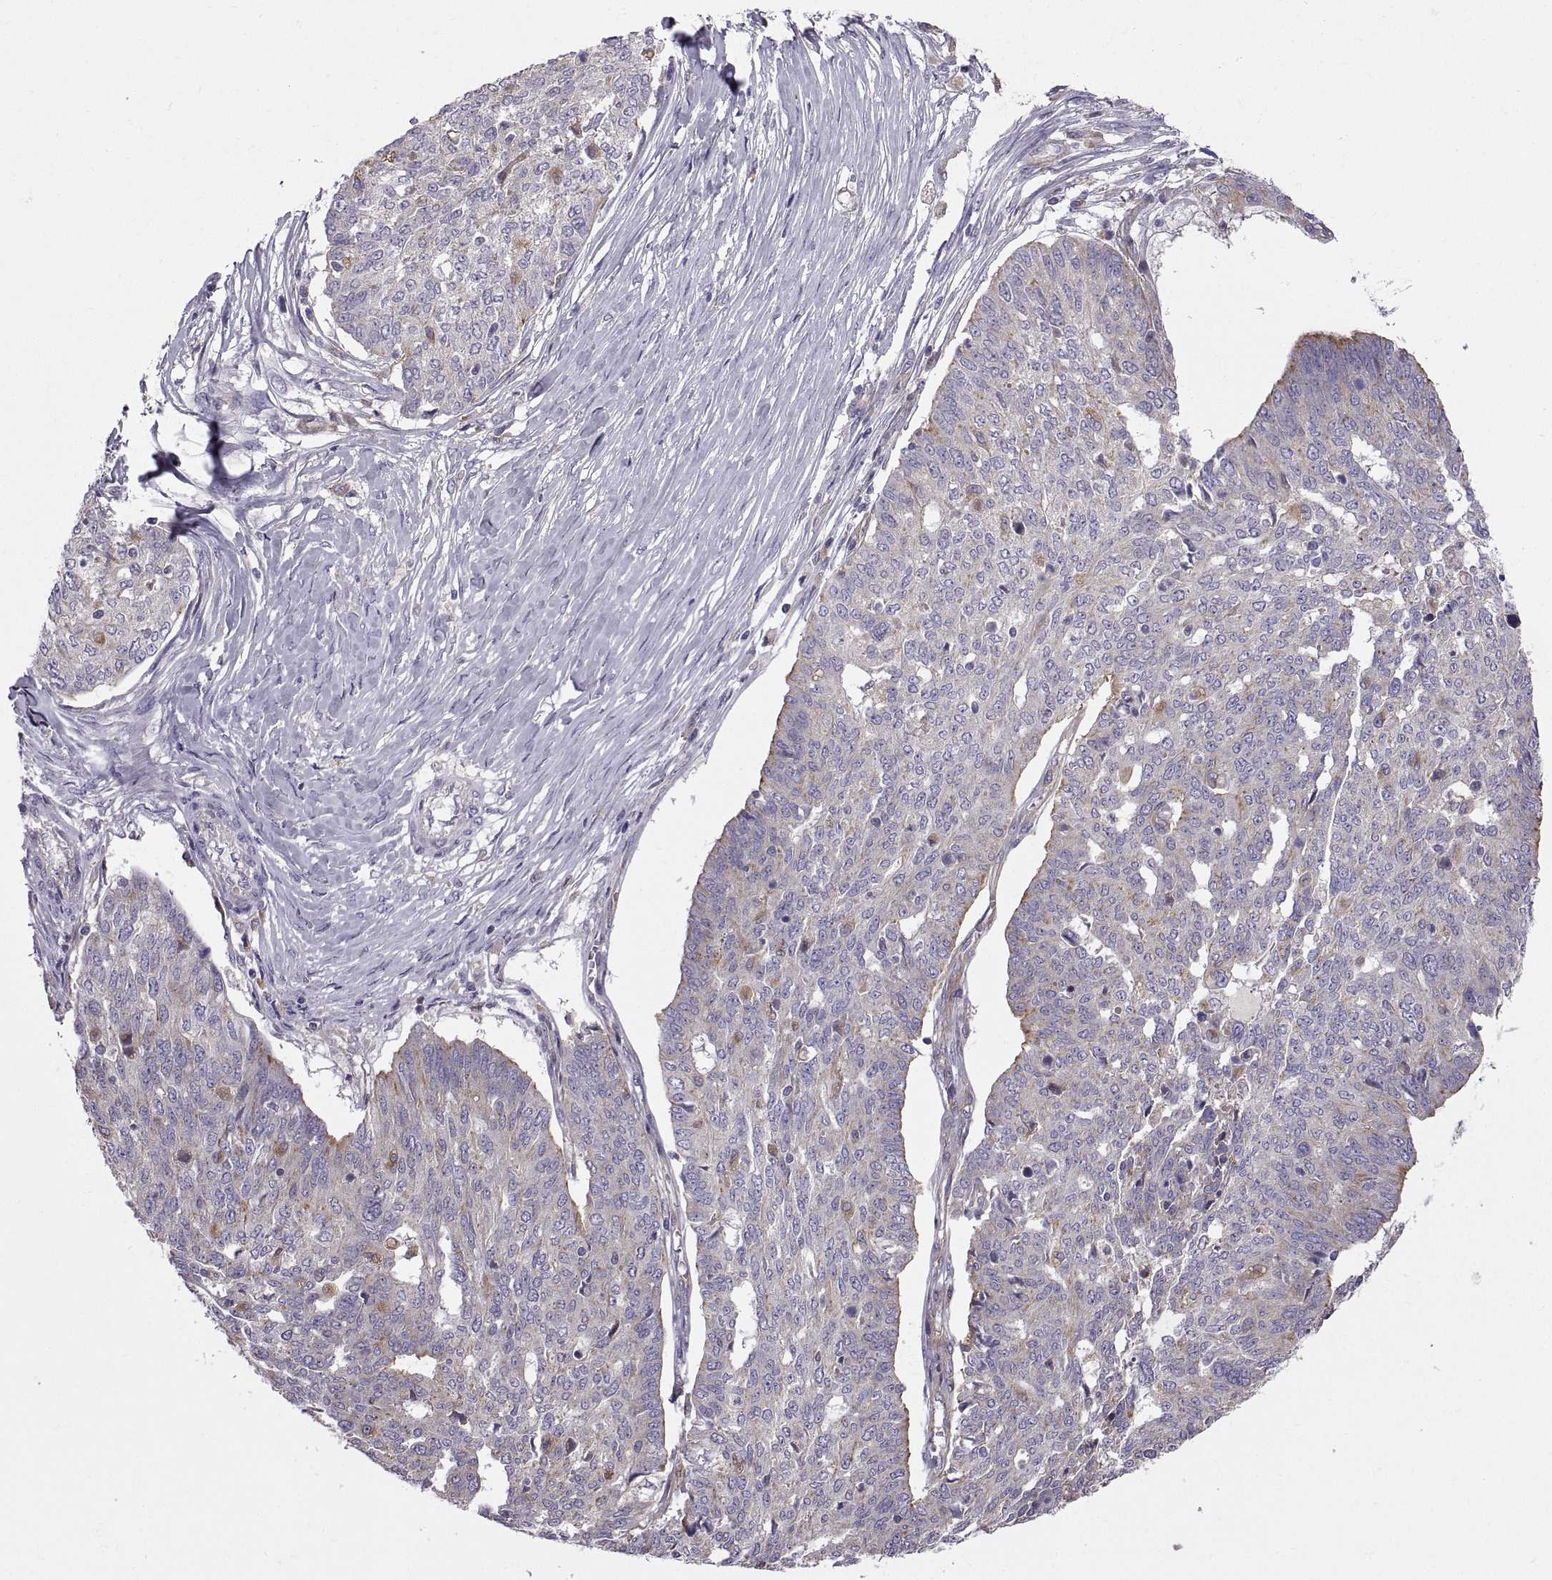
{"staining": {"intensity": "moderate", "quantity": "<25%", "location": "cytoplasmic/membranous"}, "tissue": "ovarian cancer", "cell_type": "Tumor cells", "image_type": "cancer", "snomed": [{"axis": "morphology", "description": "Cystadenocarcinoma, serous, NOS"}, {"axis": "topography", "description": "Ovary"}], "caption": "Serous cystadenocarcinoma (ovarian) stained with immunohistochemistry (IHC) exhibits moderate cytoplasmic/membranous expression in about <25% of tumor cells. (Stains: DAB (3,3'-diaminobenzidine) in brown, nuclei in blue, Microscopy: brightfield microscopy at high magnification).", "gene": "ARSL", "patient": {"sex": "female", "age": 67}}